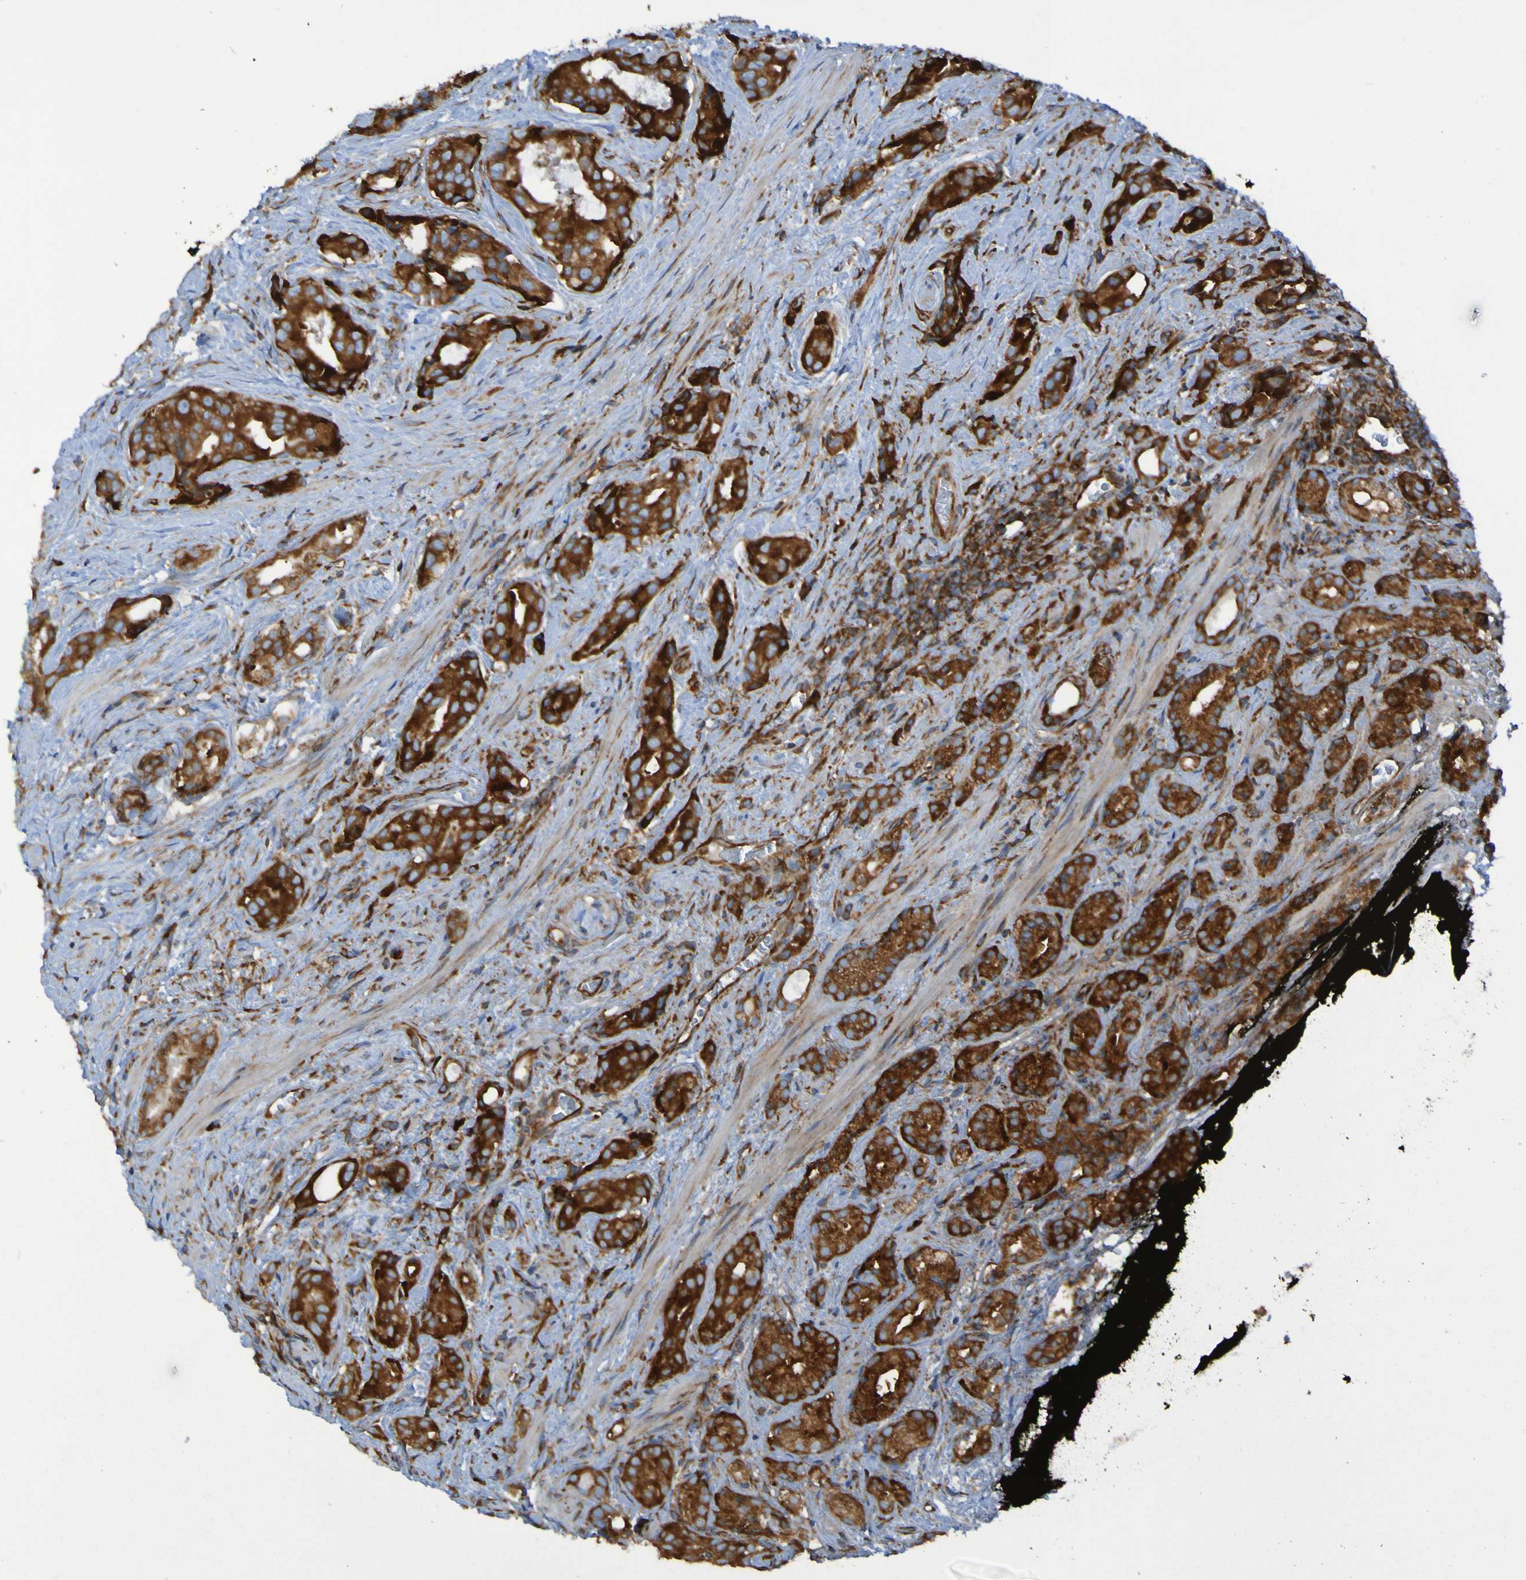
{"staining": {"intensity": "strong", "quantity": ">75%", "location": "cytoplasmic/membranous"}, "tissue": "prostate cancer", "cell_type": "Tumor cells", "image_type": "cancer", "snomed": [{"axis": "morphology", "description": "Adenocarcinoma, High grade"}, {"axis": "topography", "description": "Prostate"}], "caption": "Immunohistochemistry (DAB) staining of high-grade adenocarcinoma (prostate) exhibits strong cytoplasmic/membranous protein expression in approximately >75% of tumor cells.", "gene": "RPL10", "patient": {"sex": "male", "age": 71}}